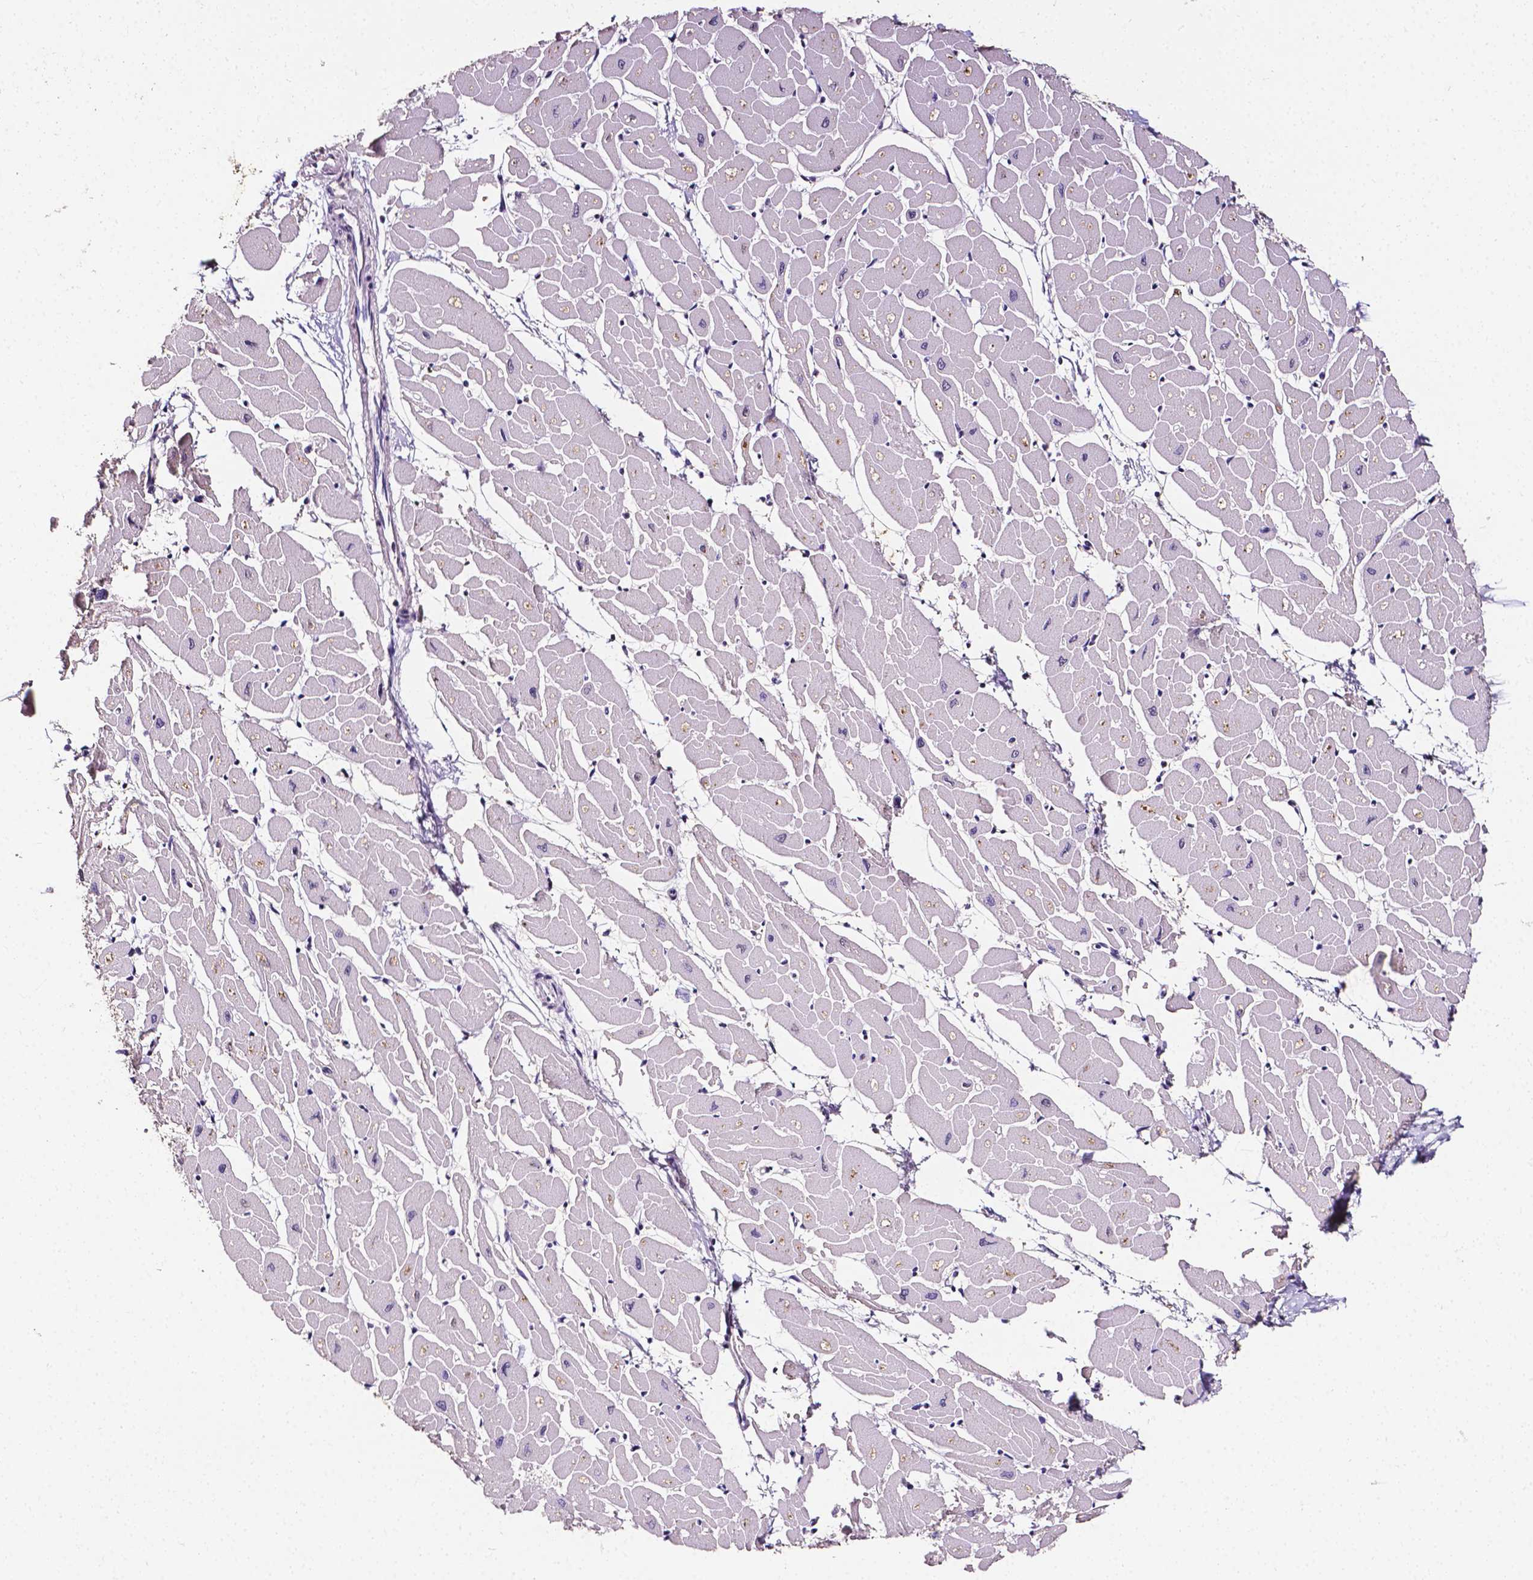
{"staining": {"intensity": "negative", "quantity": "none", "location": "none"}, "tissue": "heart muscle", "cell_type": "Cardiomyocytes", "image_type": "normal", "snomed": [{"axis": "morphology", "description": "Normal tissue, NOS"}, {"axis": "topography", "description": "Heart"}], "caption": "Immunohistochemistry (IHC) micrograph of benign human heart muscle stained for a protein (brown), which demonstrates no positivity in cardiomyocytes. (DAB immunohistochemistry (IHC) with hematoxylin counter stain).", "gene": "PSAT1", "patient": {"sex": "male", "age": 57}}